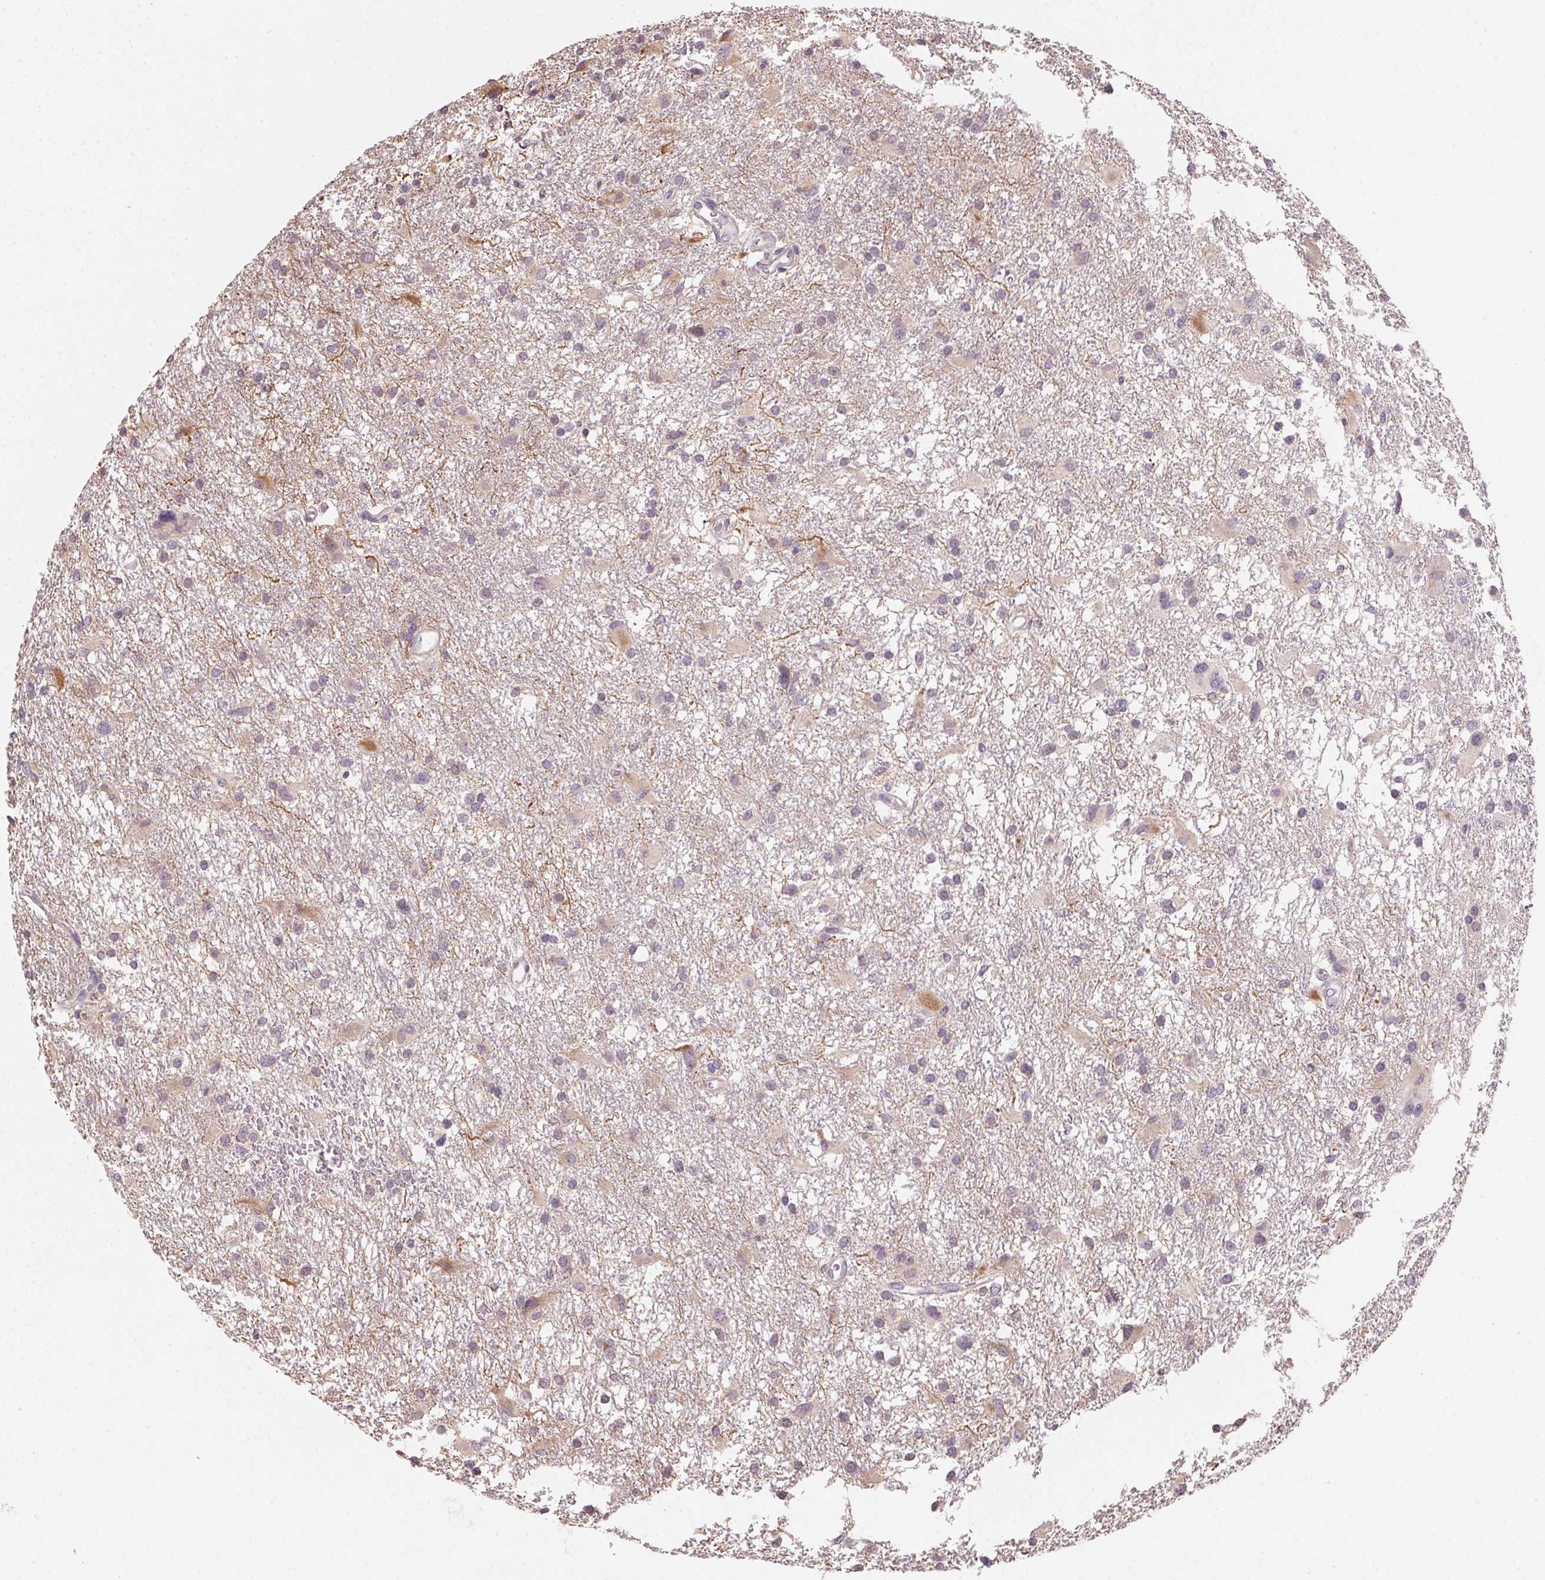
{"staining": {"intensity": "weak", "quantity": "<25%", "location": "cytoplasmic/membranous"}, "tissue": "glioma", "cell_type": "Tumor cells", "image_type": "cancer", "snomed": [{"axis": "morphology", "description": "Glioma, malignant, High grade"}, {"axis": "topography", "description": "Brain"}], "caption": "IHC micrograph of neoplastic tissue: human glioma stained with DAB demonstrates no significant protein positivity in tumor cells.", "gene": "ALDH8A1", "patient": {"sex": "male", "age": 53}}